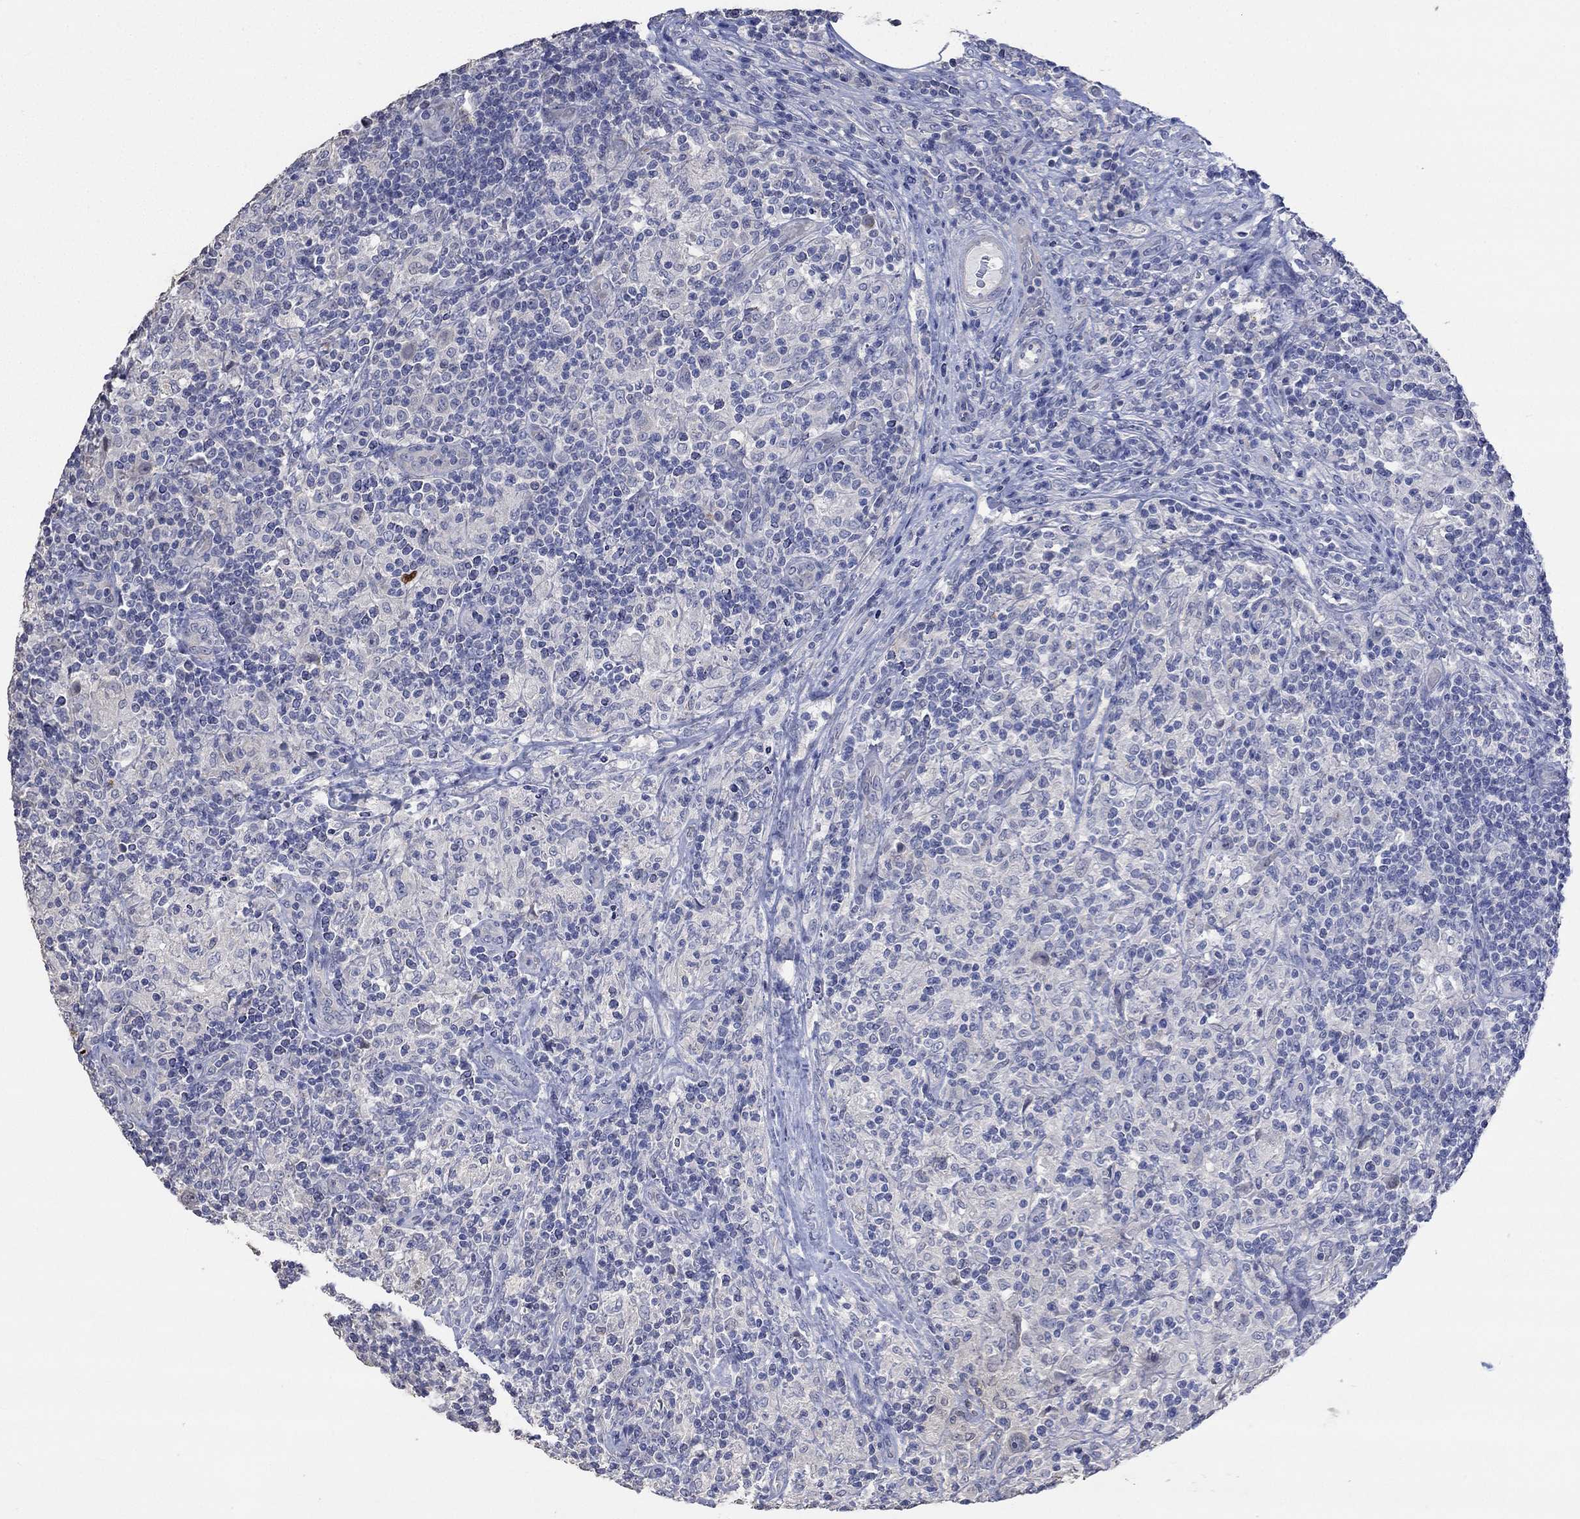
{"staining": {"intensity": "negative", "quantity": "none", "location": "none"}, "tissue": "lymphoma", "cell_type": "Tumor cells", "image_type": "cancer", "snomed": [{"axis": "morphology", "description": "Hodgkin's disease, NOS"}, {"axis": "topography", "description": "Lymph node"}], "caption": "IHC image of lymphoma stained for a protein (brown), which reveals no expression in tumor cells.", "gene": "PNMA5", "patient": {"sex": "male", "age": 70}}